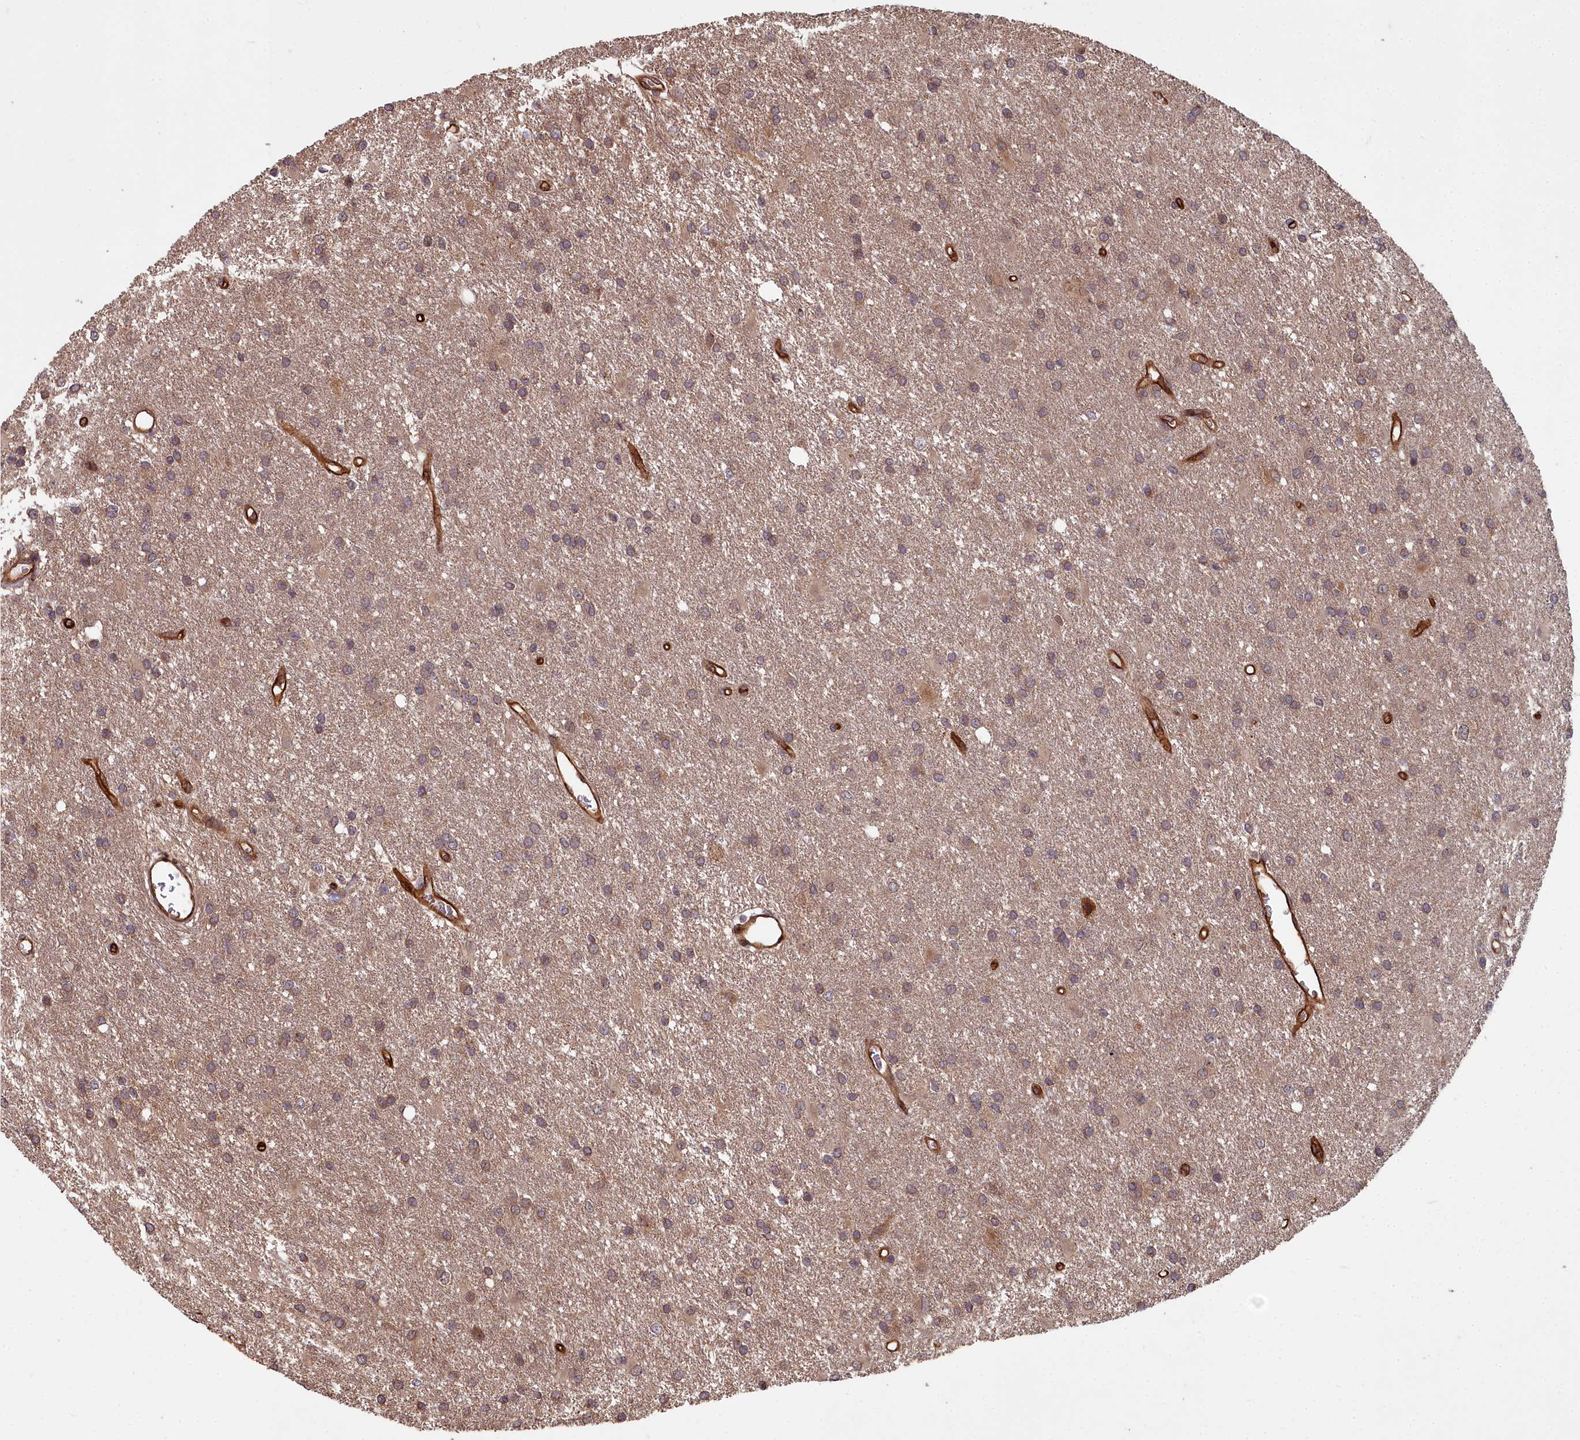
{"staining": {"intensity": "weak", "quantity": ">75%", "location": "cytoplasmic/membranous"}, "tissue": "glioma", "cell_type": "Tumor cells", "image_type": "cancer", "snomed": [{"axis": "morphology", "description": "Glioma, malignant, High grade"}, {"axis": "topography", "description": "Brain"}], "caption": "IHC of human malignant glioma (high-grade) demonstrates low levels of weak cytoplasmic/membranous staining in approximately >75% of tumor cells. The protein of interest is stained brown, and the nuclei are stained in blue (DAB (3,3'-diaminobenzidine) IHC with brightfield microscopy, high magnification).", "gene": "TSPYL4", "patient": {"sex": "female", "age": 50}}